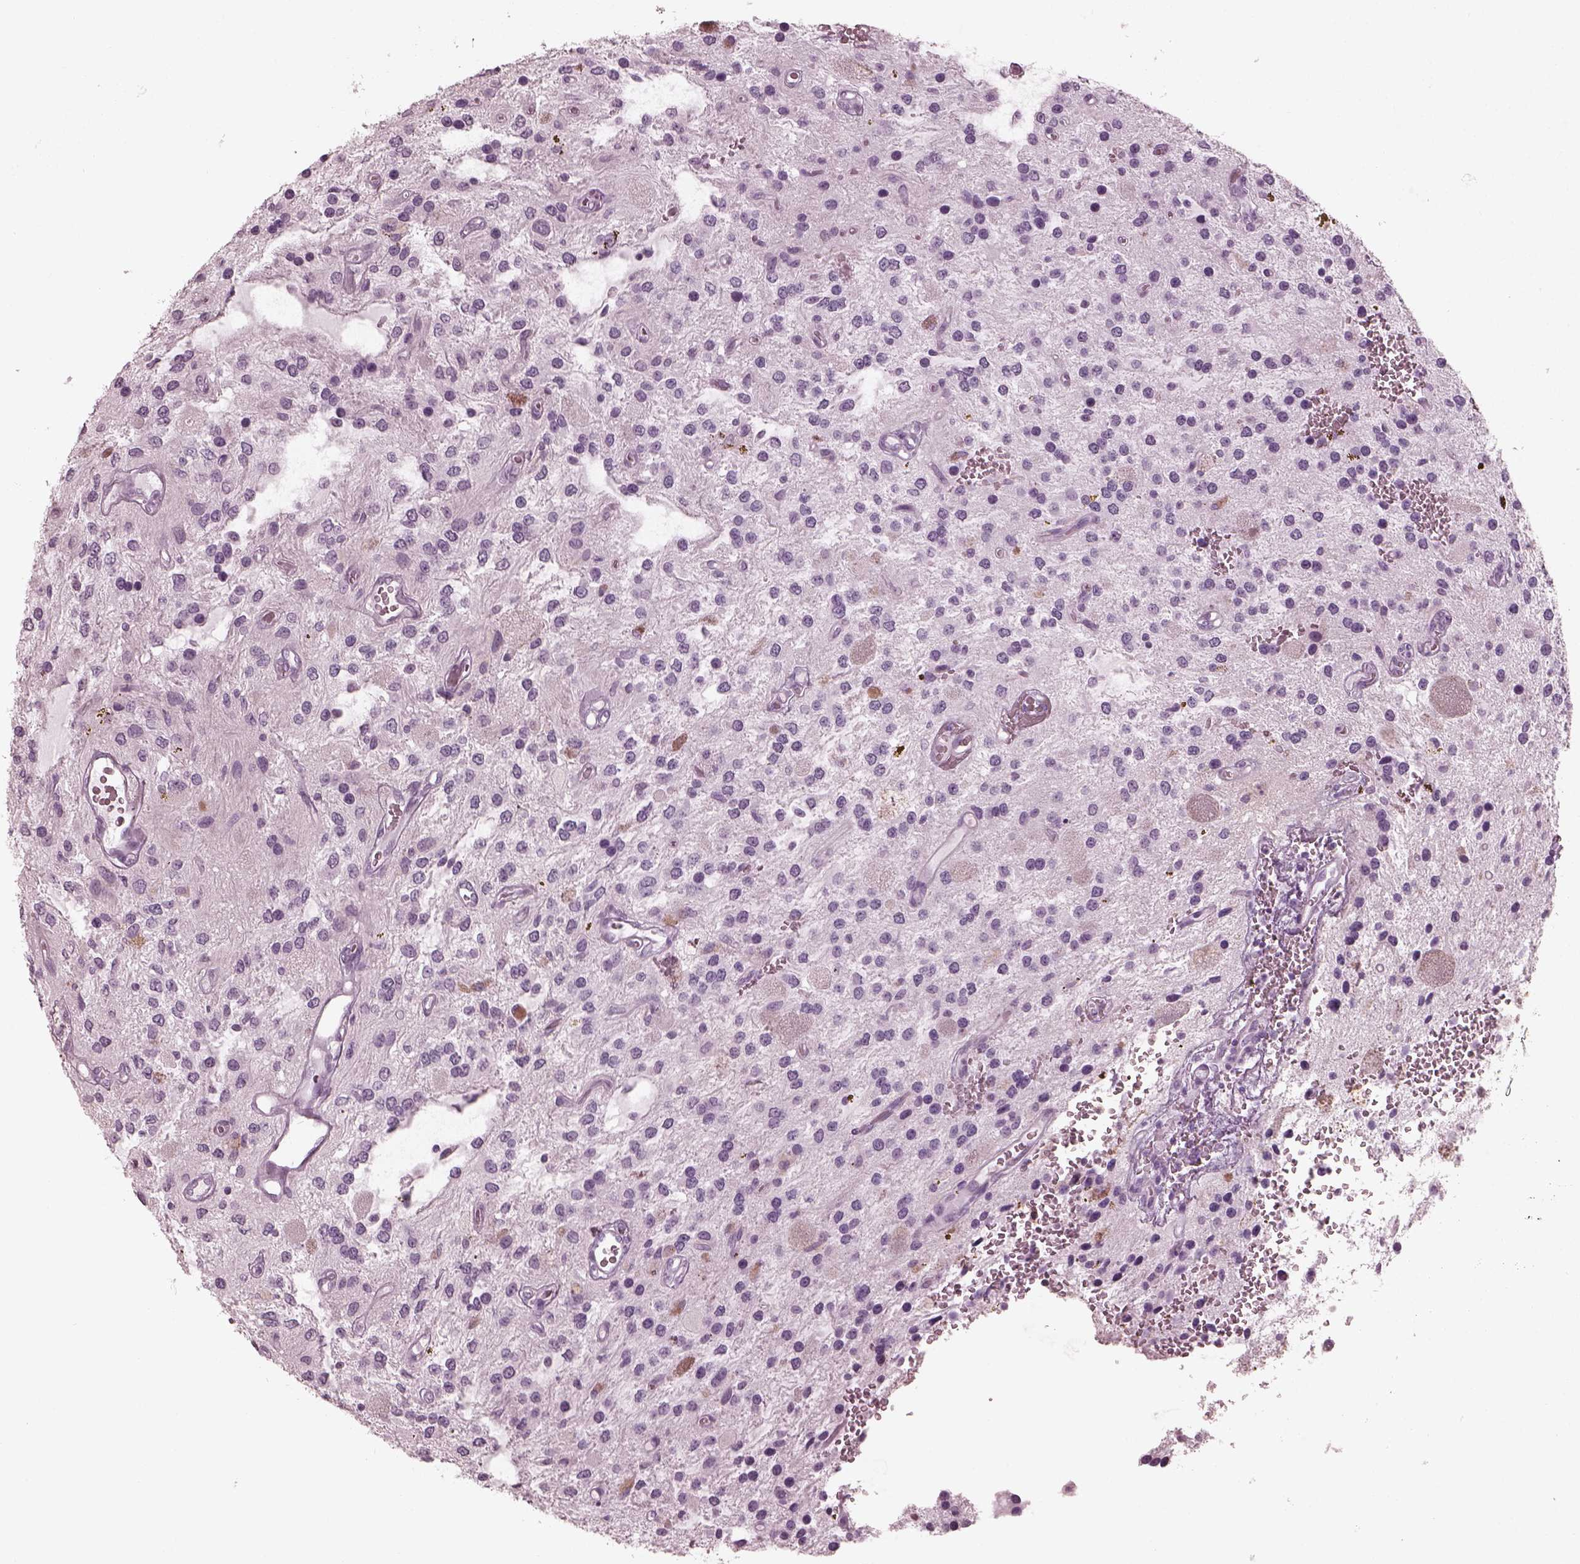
{"staining": {"intensity": "negative", "quantity": "none", "location": "none"}, "tissue": "glioma", "cell_type": "Tumor cells", "image_type": "cancer", "snomed": [{"axis": "morphology", "description": "Glioma, malignant, Low grade"}, {"axis": "topography", "description": "Cerebellum"}], "caption": "IHC photomicrograph of human glioma stained for a protein (brown), which reveals no staining in tumor cells.", "gene": "C2orf81", "patient": {"sex": "female", "age": 14}}